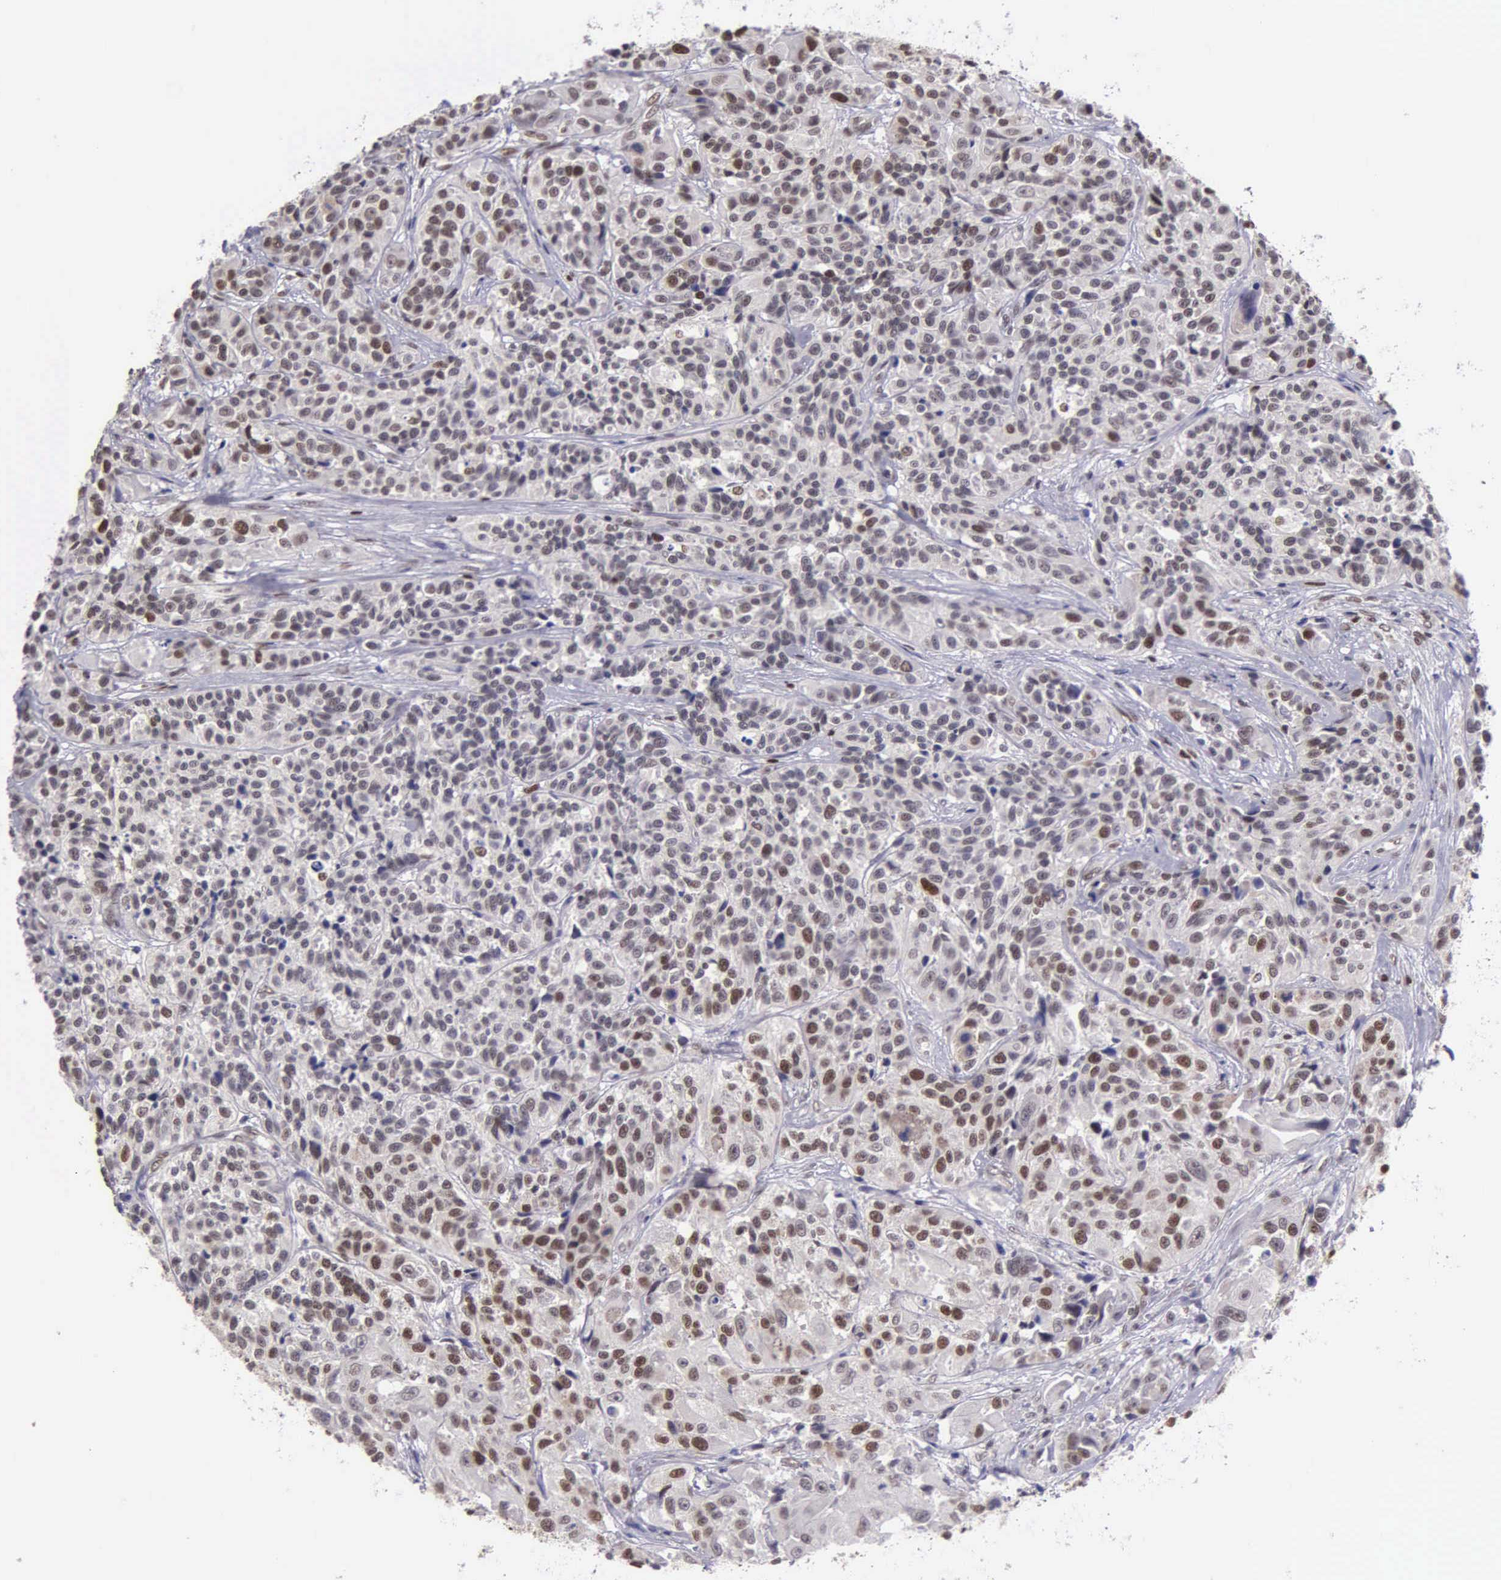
{"staining": {"intensity": "weak", "quantity": "25%-75%", "location": "cytoplasmic/membranous,nuclear"}, "tissue": "urothelial cancer", "cell_type": "Tumor cells", "image_type": "cancer", "snomed": [{"axis": "morphology", "description": "Urothelial carcinoma, High grade"}, {"axis": "topography", "description": "Urinary bladder"}], "caption": "This is a photomicrograph of IHC staining of urothelial carcinoma (high-grade), which shows weak expression in the cytoplasmic/membranous and nuclear of tumor cells.", "gene": "UBR7", "patient": {"sex": "female", "age": 81}}